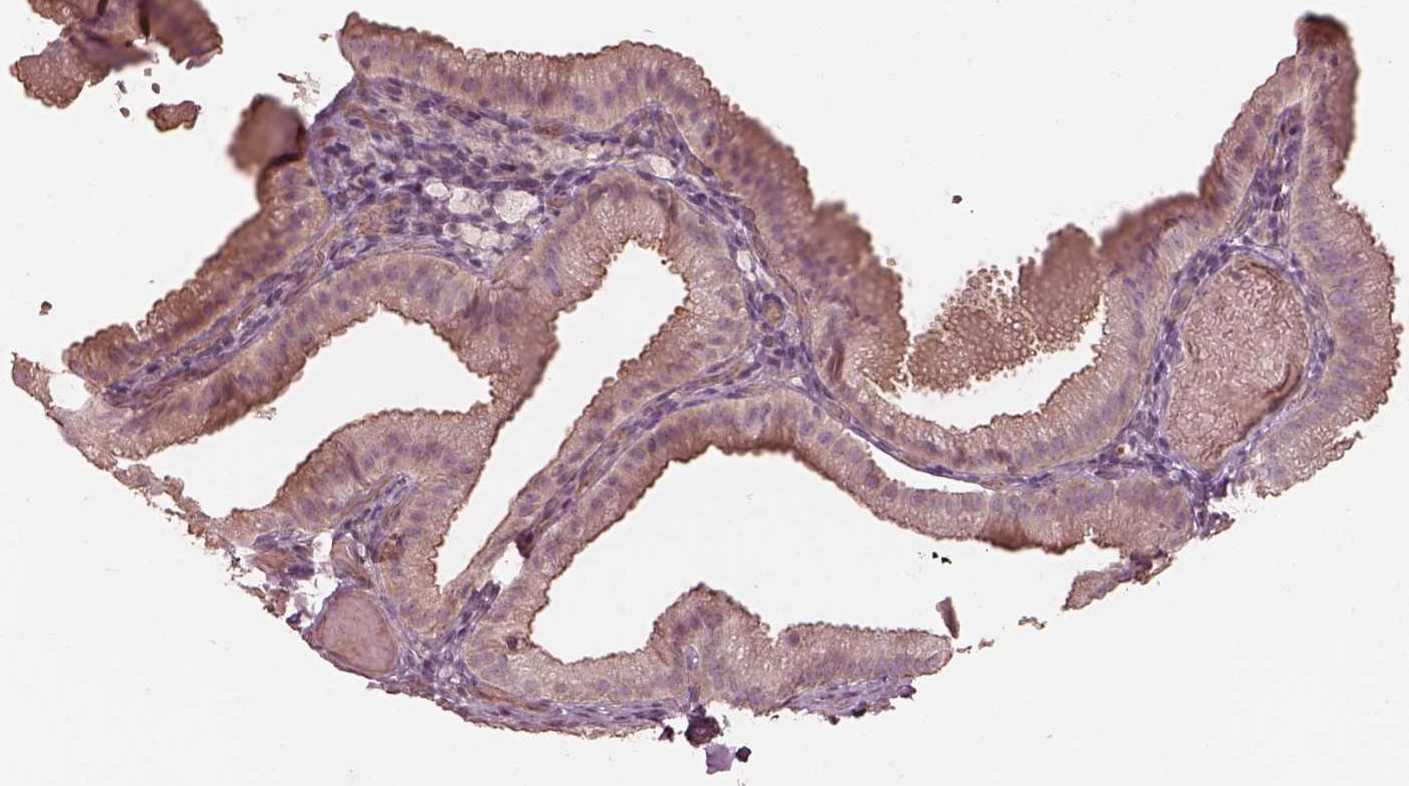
{"staining": {"intensity": "negative", "quantity": "none", "location": "none"}, "tissue": "adipose tissue", "cell_type": "Adipocytes", "image_type": "normal", "snomed": [{"axis": "morphology", "description": "Normal tissue, NOS"}, {"axis": "topography", "description": "Gallbladder"}, {"axis": "topography", "description": "Peripheral nerve tissue"}], "caption": "The IHC photomicrograph has no significant positivity in adipocytes of adipose tissue.", "gene": "OTOGL", "patient": {"sex": "female", "age": 45}}